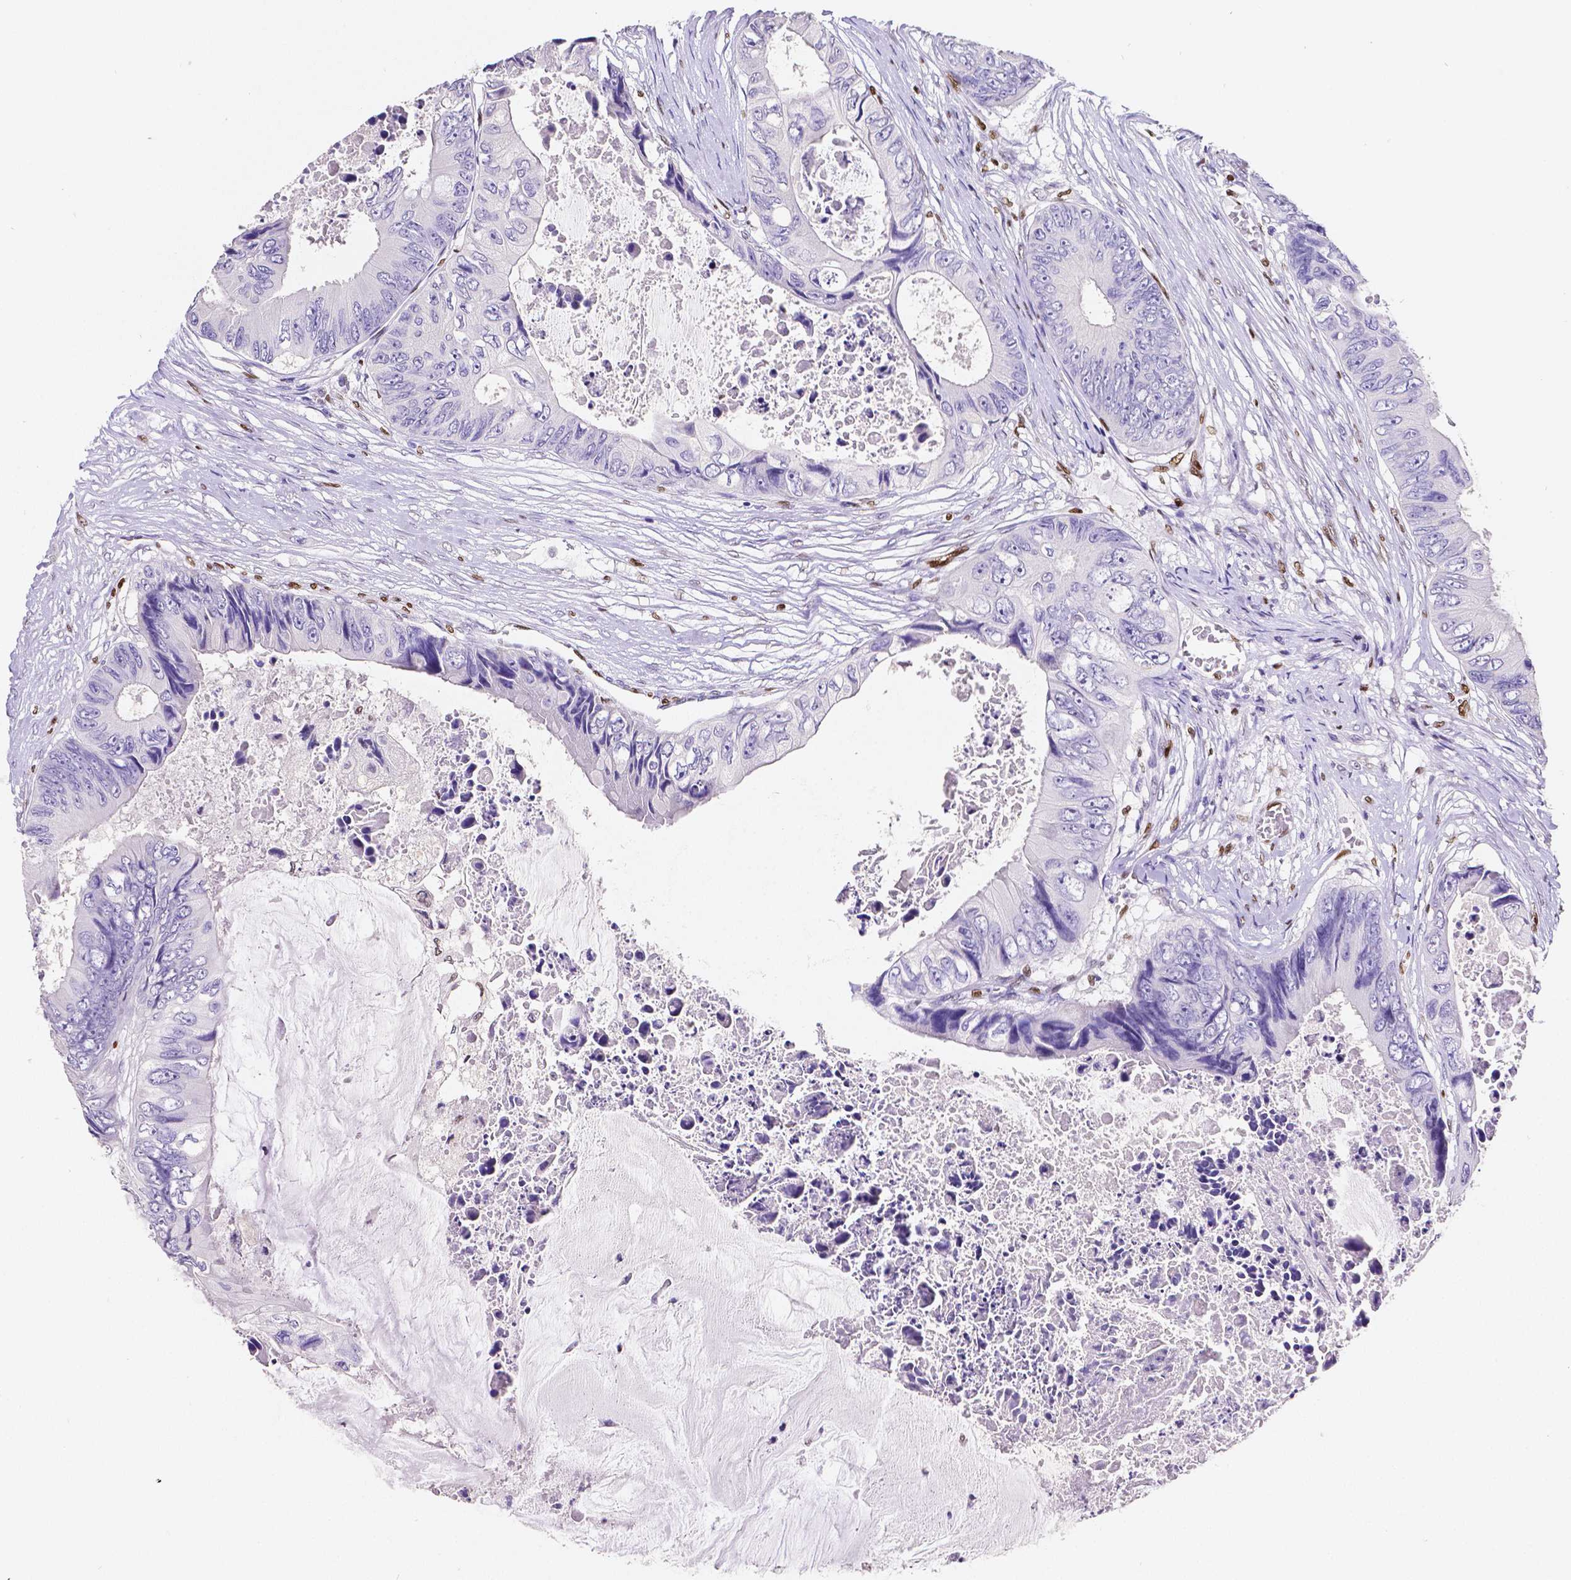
{"staining": {"intensity": "negative", "quantity": "none", "location": "none"}, "tissue": "colorectal cancer", "cell_type": "Tumor cells", "image_type": "cancer", "snomed": [{"axis": "morphology", "description": "Adenocarcinoma, NOS"}, {"axis": "topography", "description": "Rectum"}], "caption": "The micrograph demonstrates no staining of tumor cells in colorectal adenocarcinoma.", "gene": "MEF2C", "patient": {"sex": "male", "age": 63}}